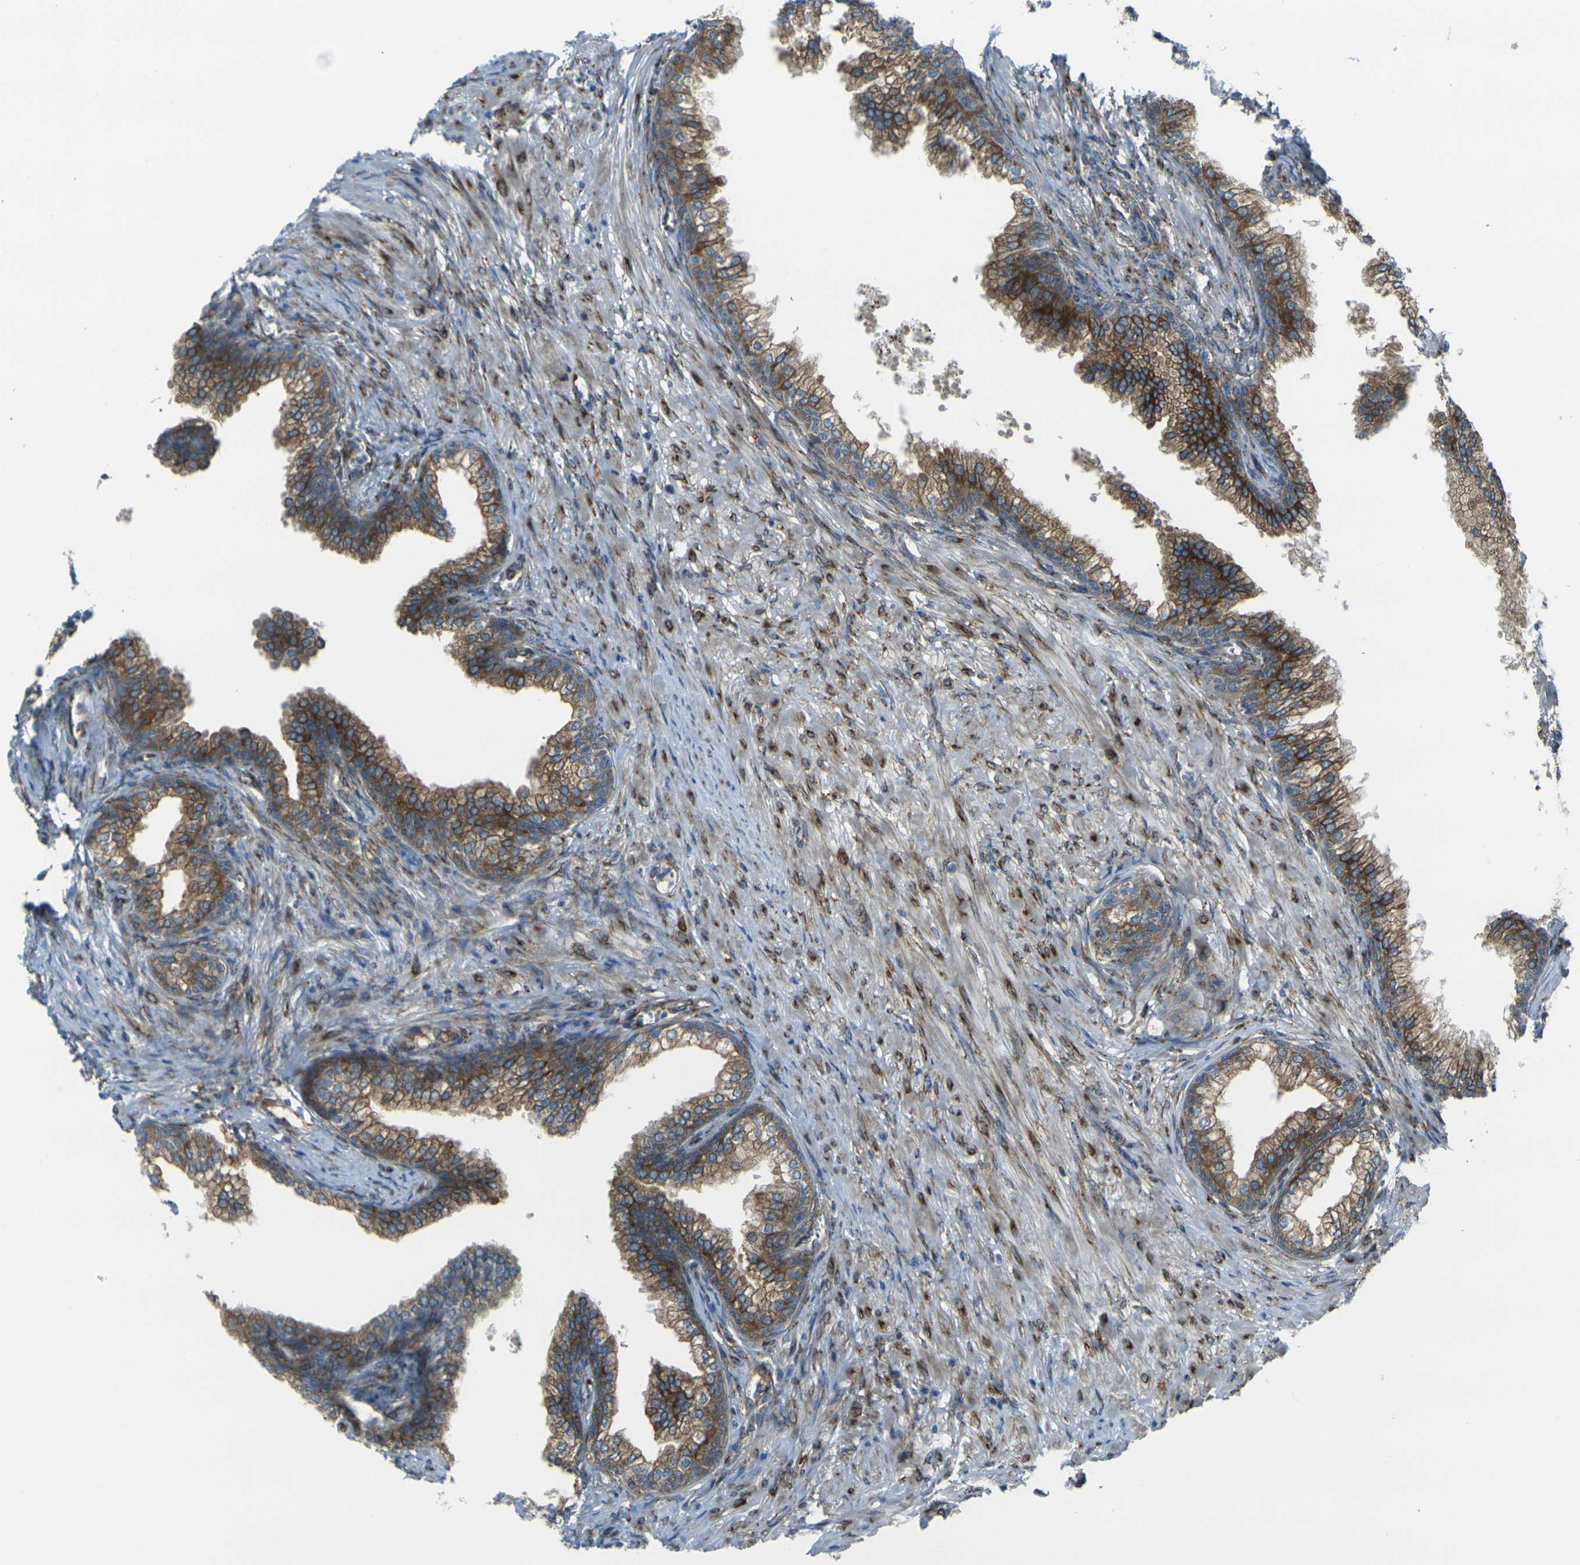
{"staining": {"intensity": "moderate", "quantity": ">75%", "location": "cytoplasmic/membranous"}, "tissue": "prostate", "cell_type": "Glandular cells", "image_type": "normal", "snomed": [{"axis": "morphology", "description": "Normal tissue, NOS"}, {"axis": "morphology", "description": "Urothelial carcinoma, Low grade"}, {"axis": "topography", "description": "Urinary bladder"}, {"axis": "topography", "description": "Prostate"}], "caption": "Brown immunohistochemical staining in normal prostate reveals moderate cytoplasmic/membranous staining in approximately >75% of glandular cells. (brown staining indicates protein expression, while blue staining denotes nuclei).", "gene": "CELSR2", "patient": {"sex": "male", "age": 60}}